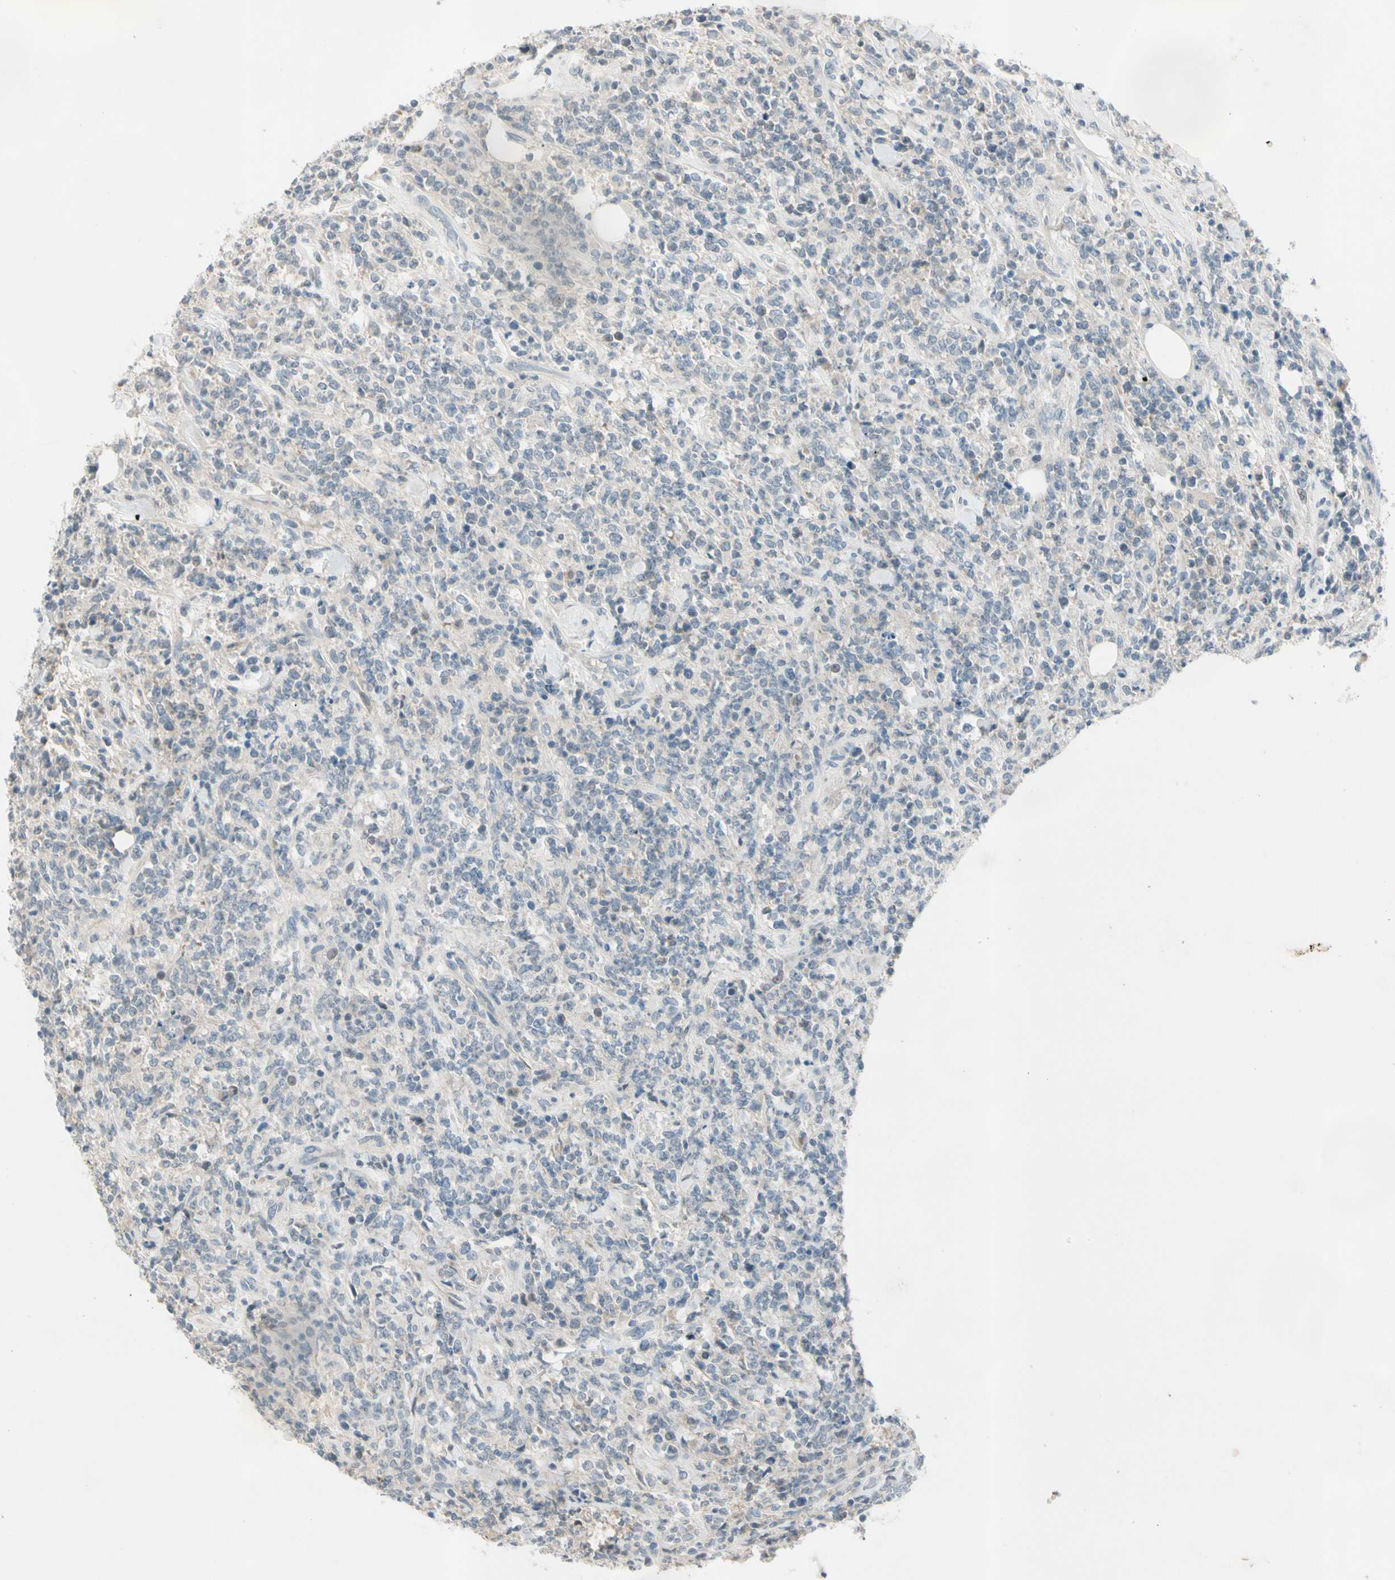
{"staining": {"intensity": "negative", "quantity": "none", "location": "none"}, "tissue": "lymphoma", "cell_type": "Tumor cells", "image_type": "cancer", "snomed": [{"axis": "morphology", "description": "Malignant lymphoma, non-Hodgkin's type, High grade"}, {"axis": "topography", "description": "Soft tissue"}], "caption": "This is a photomicrograph of IHC staining of high-grade malignant lymphoma, non-Hodgkin's type, which shows no positivity in tumor cells.", "gene": "SERPIND1", "patient": {"sex": "male", "age": 18}}